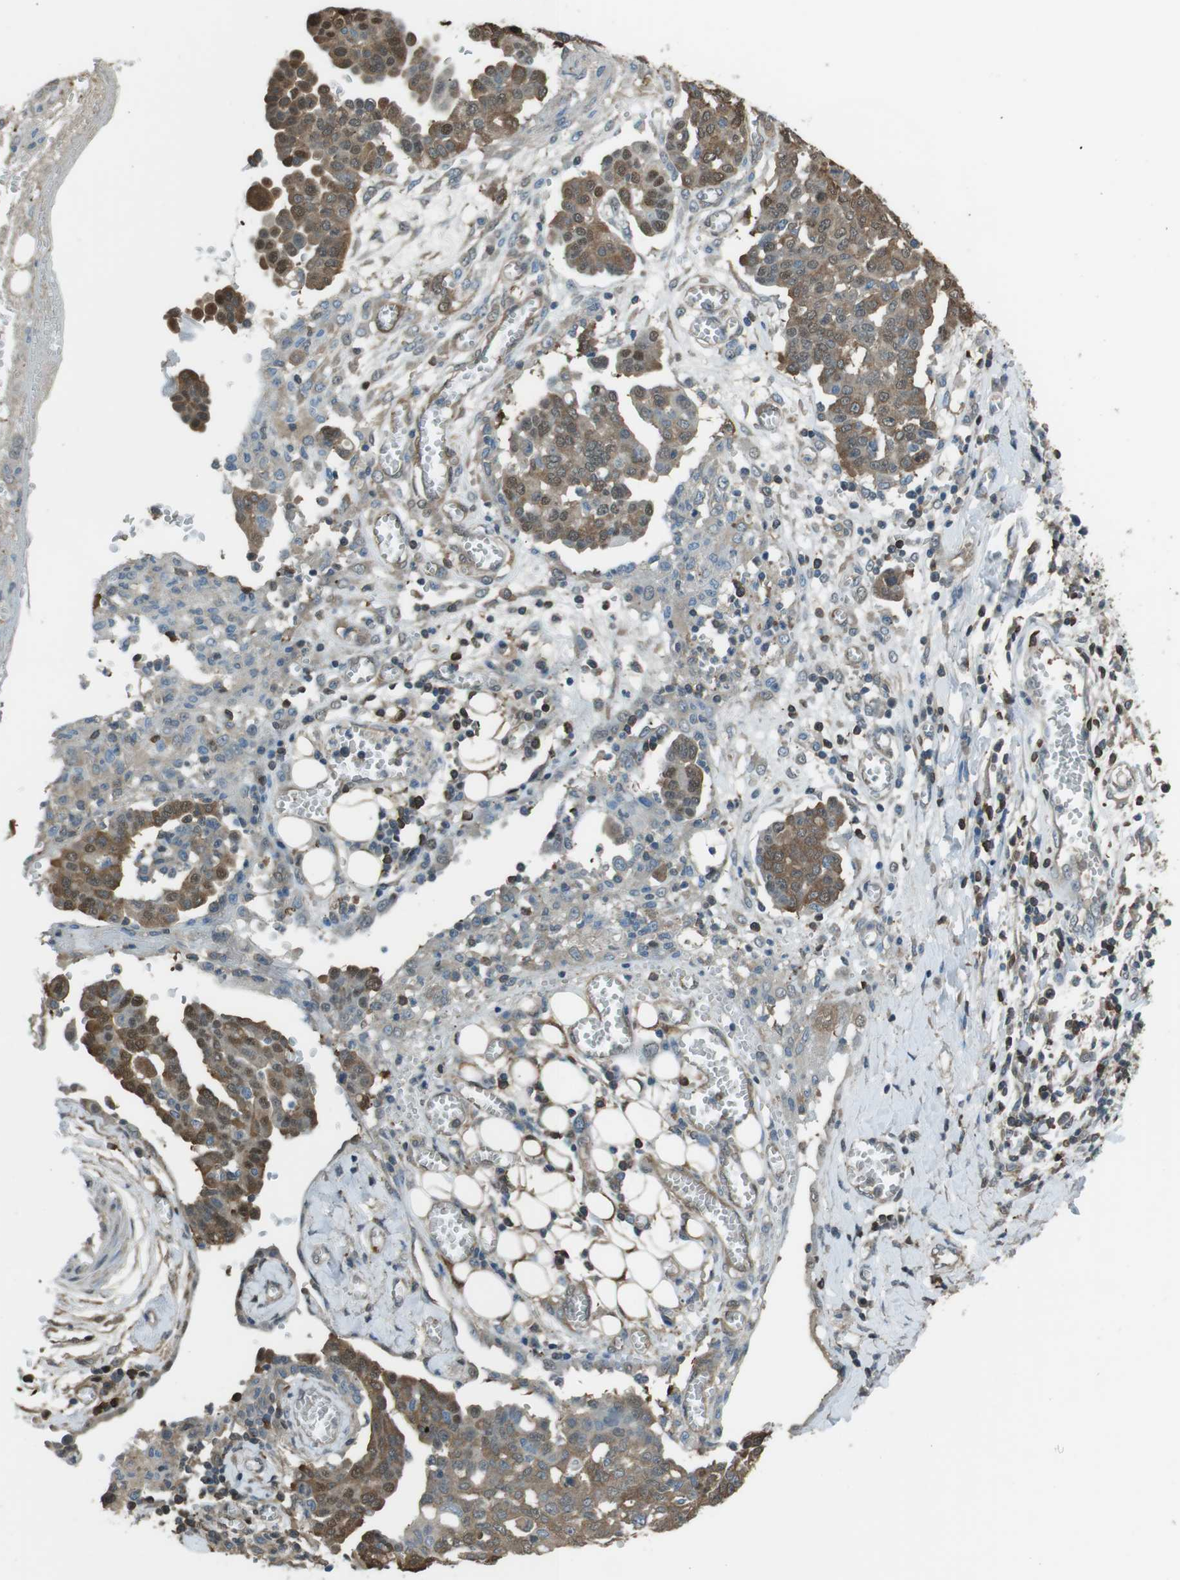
{"staining": {"intensity": "moderate", "quantity": "25%-75%", "location": "cytoplasmic/membranous,nuclear"}, "tissue": "ovarian cancer", "cell_type": "Tumor cells", "image_type": "cancer", "snomed": [{"axis": "morphology", "description": "Cystadenocarcinoma, serous, NOS"}, {"axis": "topography", "description": "Soft tissue"}, {"axis": "topography", "description": "Ovary"}], "caption": "About 25%-75% of tumor cells in human ovarian cancer show moderate cytoplasmic/membranous and nuclear protein expression as visualized by brown immunohistochemical staining.", "gene": "TWSG1", "patient": {"sex": "female", "age": 57}}